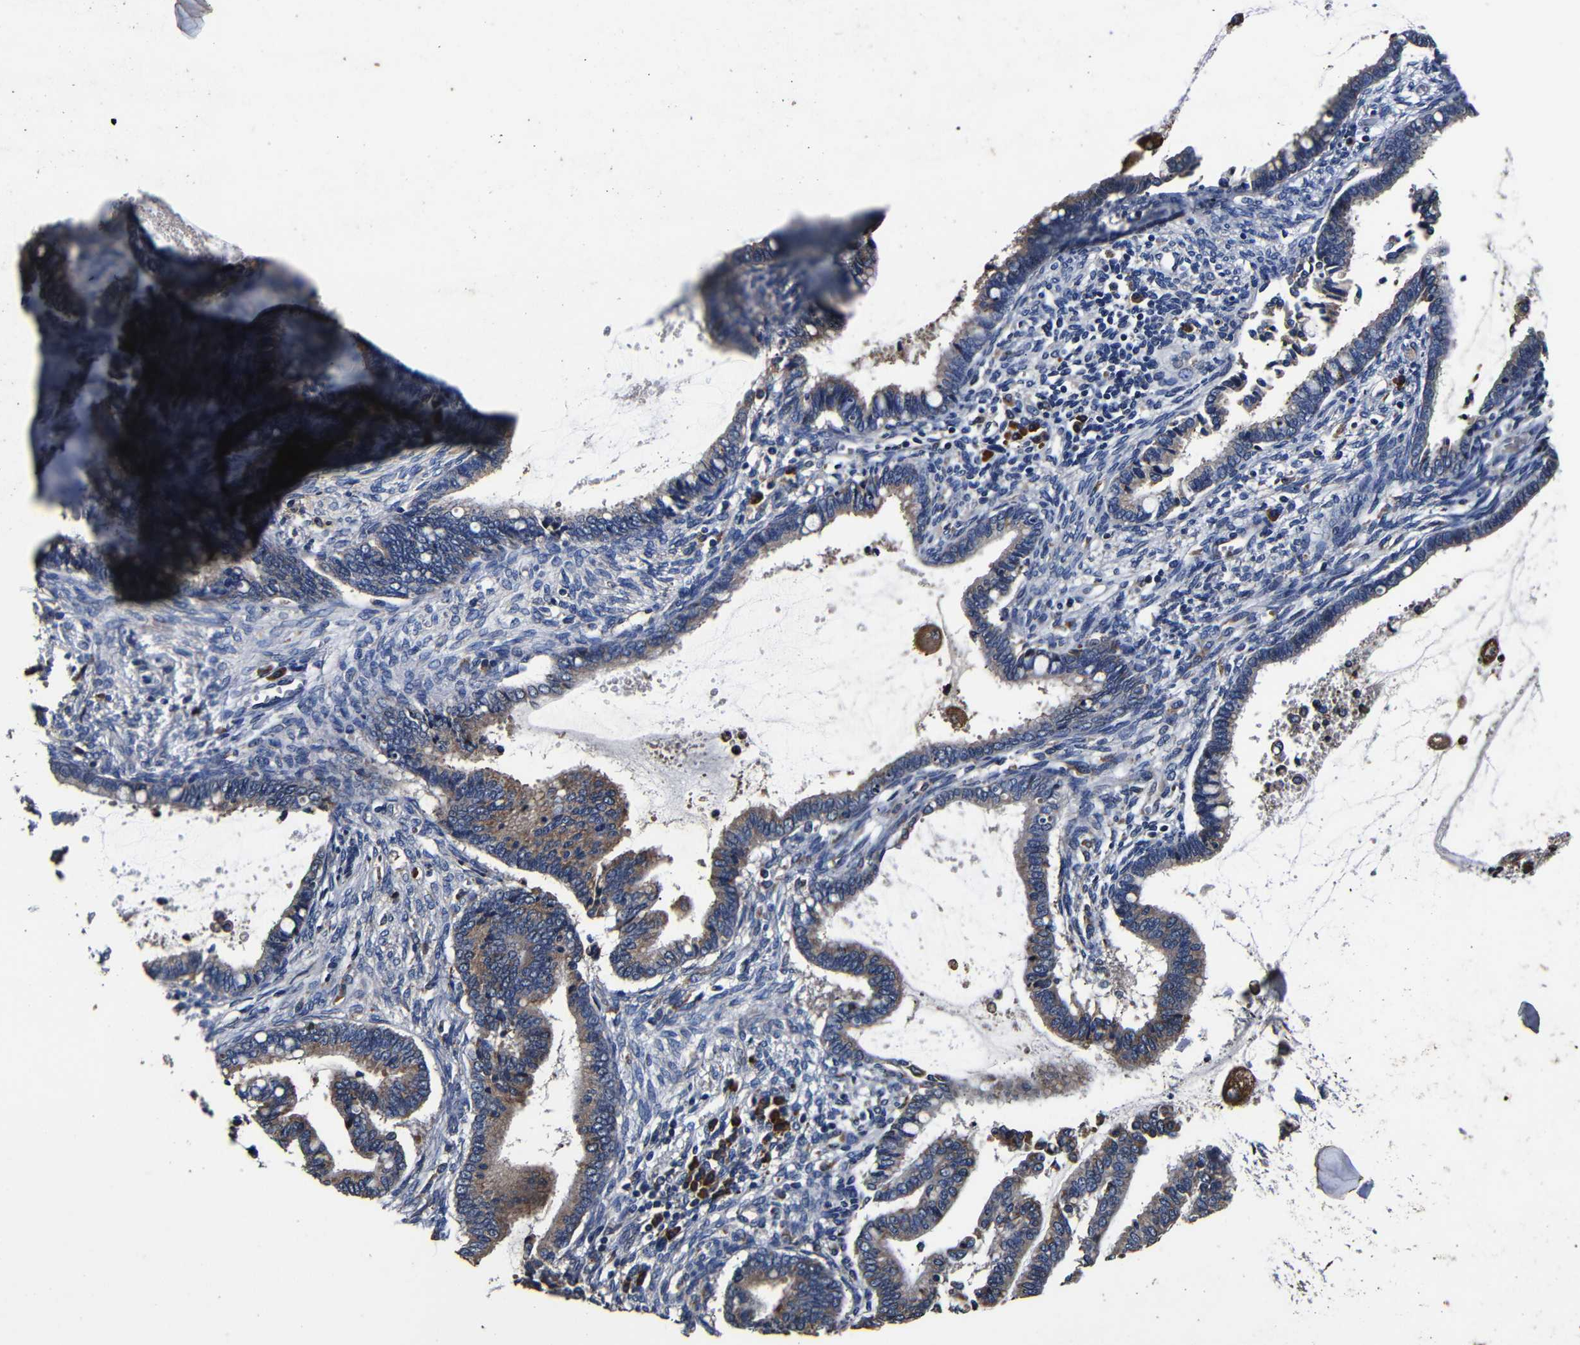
{"staining": {"intensity": "moderate", "quantity": "25%-75%", "location": "cytoplasmic/membranous"}, "tissue": "cervical cancer", "cell_type": "Tumor cells", "image_type": "cancer", "snomed": [{"axis": "morphology", "description": "Adenocarcinoma, NOS"}, {"axis": "topography", "description": "Cervix"}], "caption": "Moderate cytoplasmic/membranous protein staining is present in about 25%-75% of tumor cells in adenocarcinoma (cervical). The protein is stained brown, and the nuclei are stained in blue (DAB (3,3'-diaminobenzidine) IHC with brightfield microscopy, high magnification).", "gene": "SCN9A", "patient": {"sex": "female", "age": 44}}